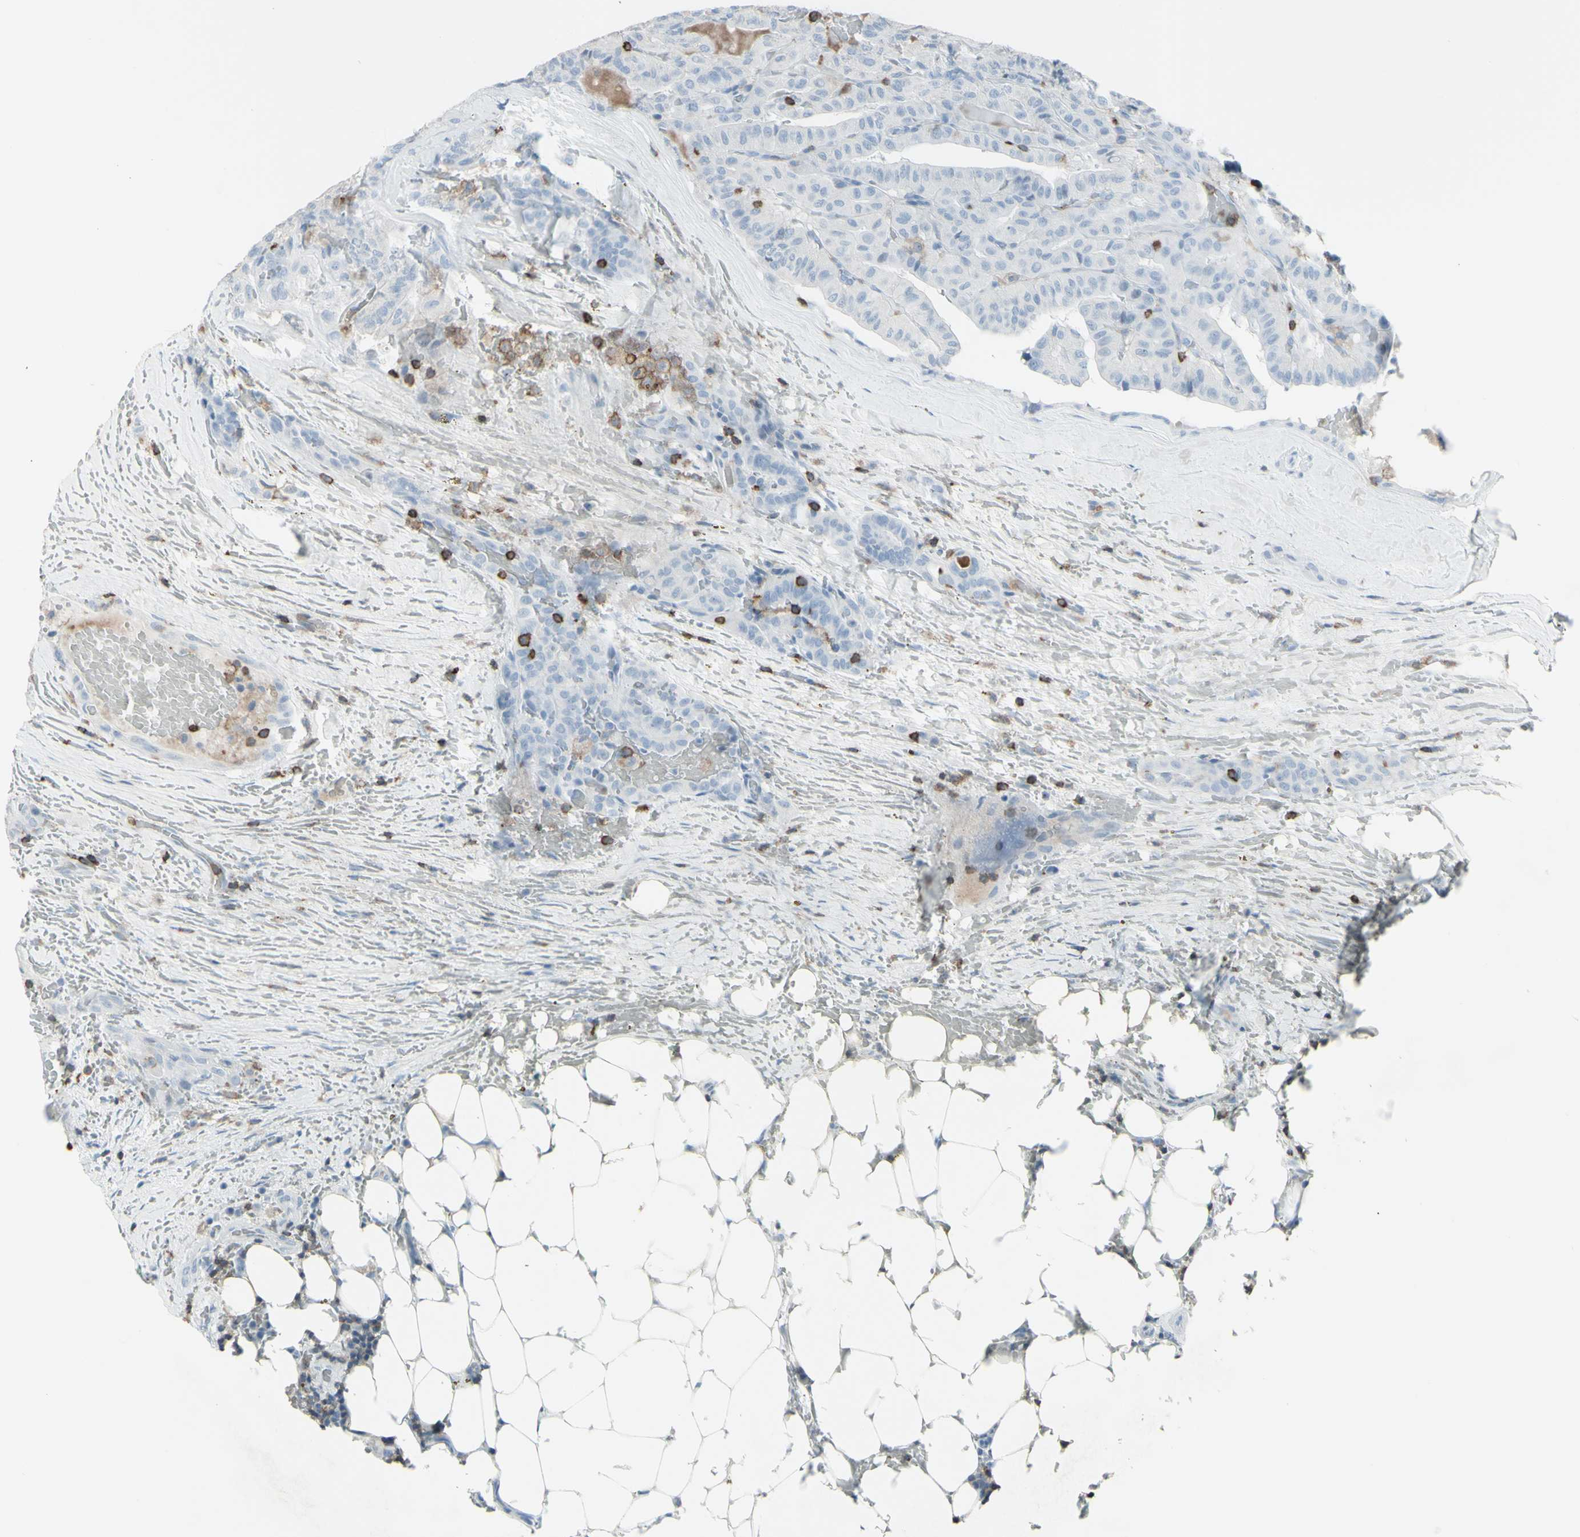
{"staining": {"intensity": "negative", "quantity": "none", "location": "none"}, "tissue": "head and neck cancer", "cell_type": "Tumor cells", "image_type": "cancer", "snomed": [{"axis": "morphology", "description": "Squamous cell carcinoma, NOS"}, {"axis": "topography", "description": "Oral tissue"}, {"axis": "topography", "description": "Head-Neck"}], "caption": "Tumor cells show no significant positivity in head and neck squamous cell carcinoma.", "gene": "NRG1", "patient": {"sex": "female", "age": 50}}